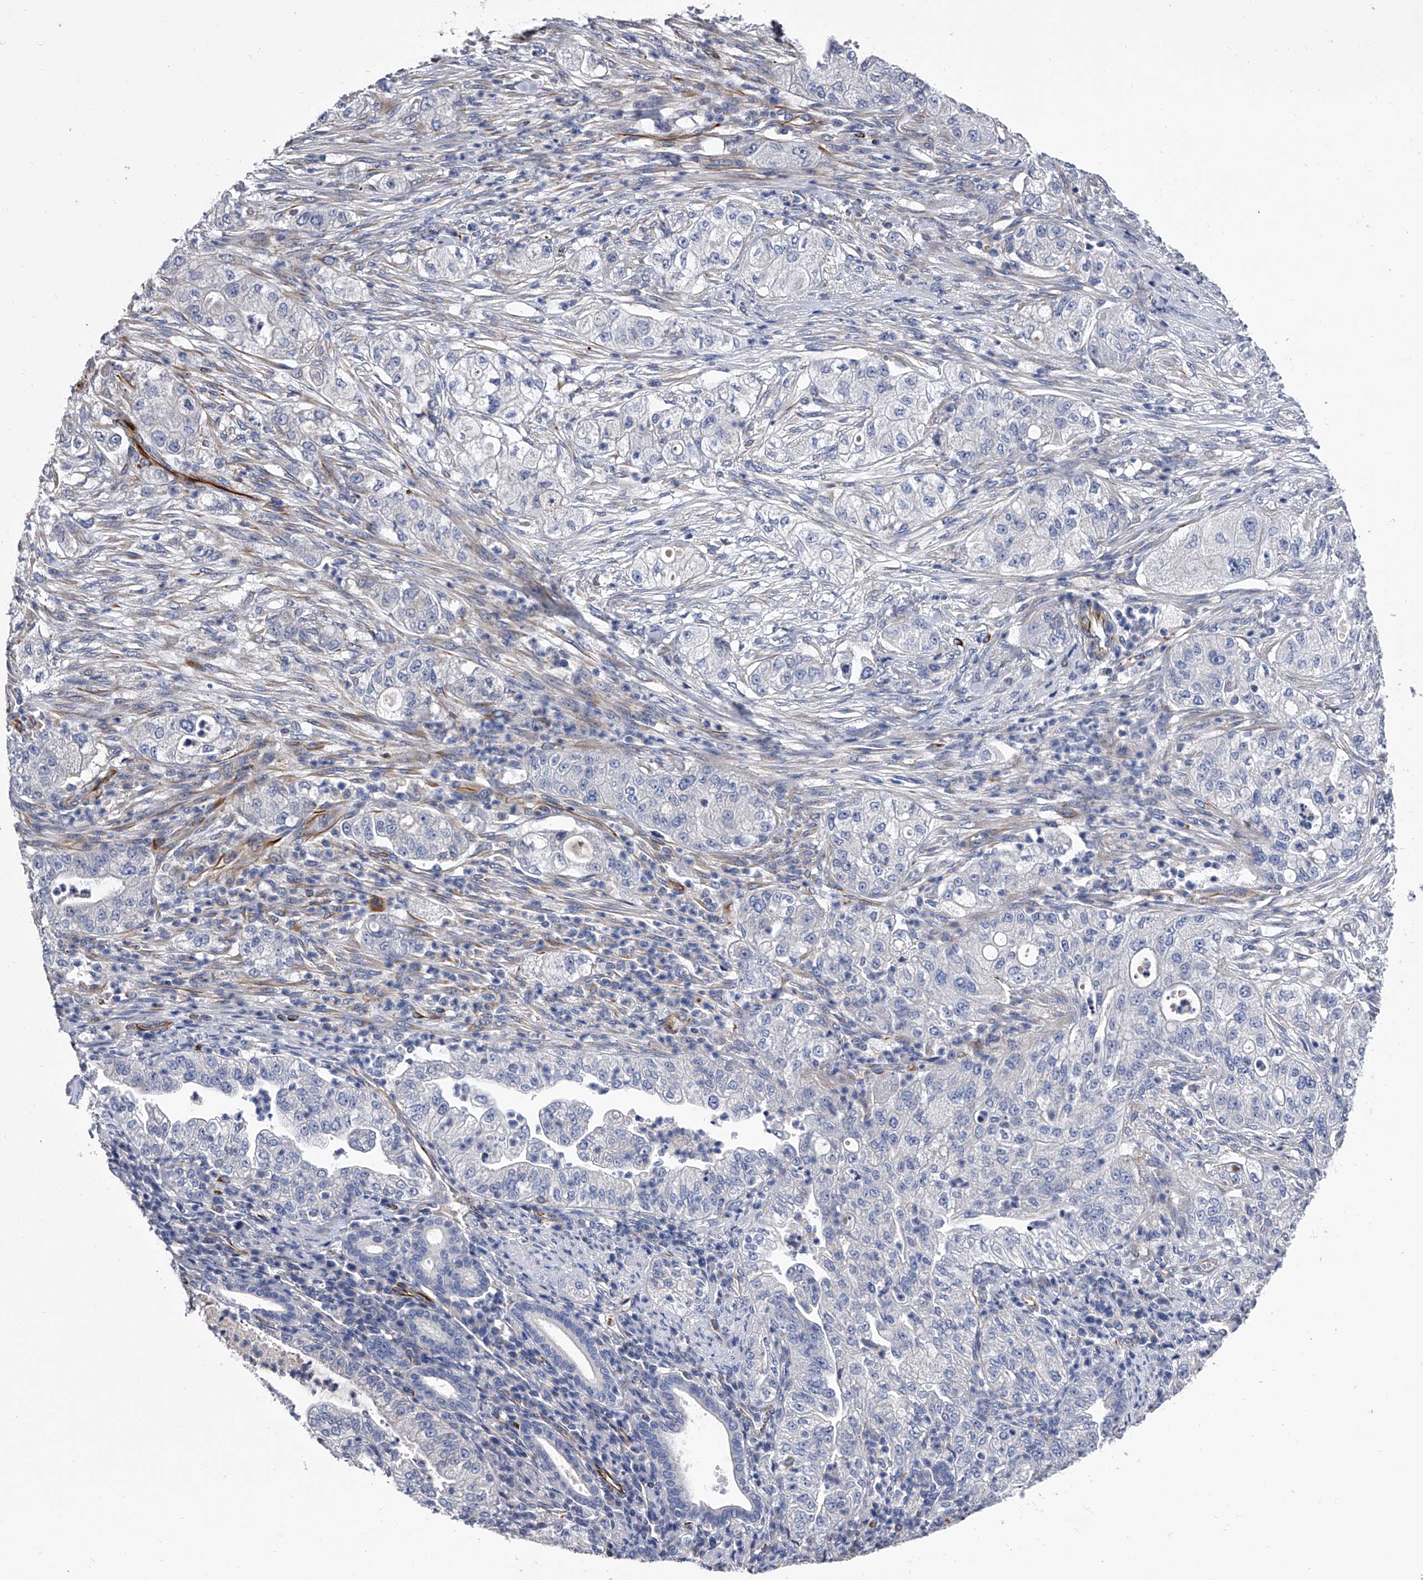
{"staining": {"intensity": "negative", "quantity": "none", "location": "none"}, "tissue": "pancreatic cancer", "cell_type": "Tumor cells", "image_type": "cancer", "snomed": [{"axis": "morphology", "description": "Adenocarcinoma, NOS"}, {"axis": "topography", "description": "Pancreas"}], "caption": "Human adenocarcinoma (pancreatic) stained for a protein using immunohistochemistry shows no positivity in tumor cells.", "gene": "EFCAB7", "patient": {"sex": "female", "age": 78}}